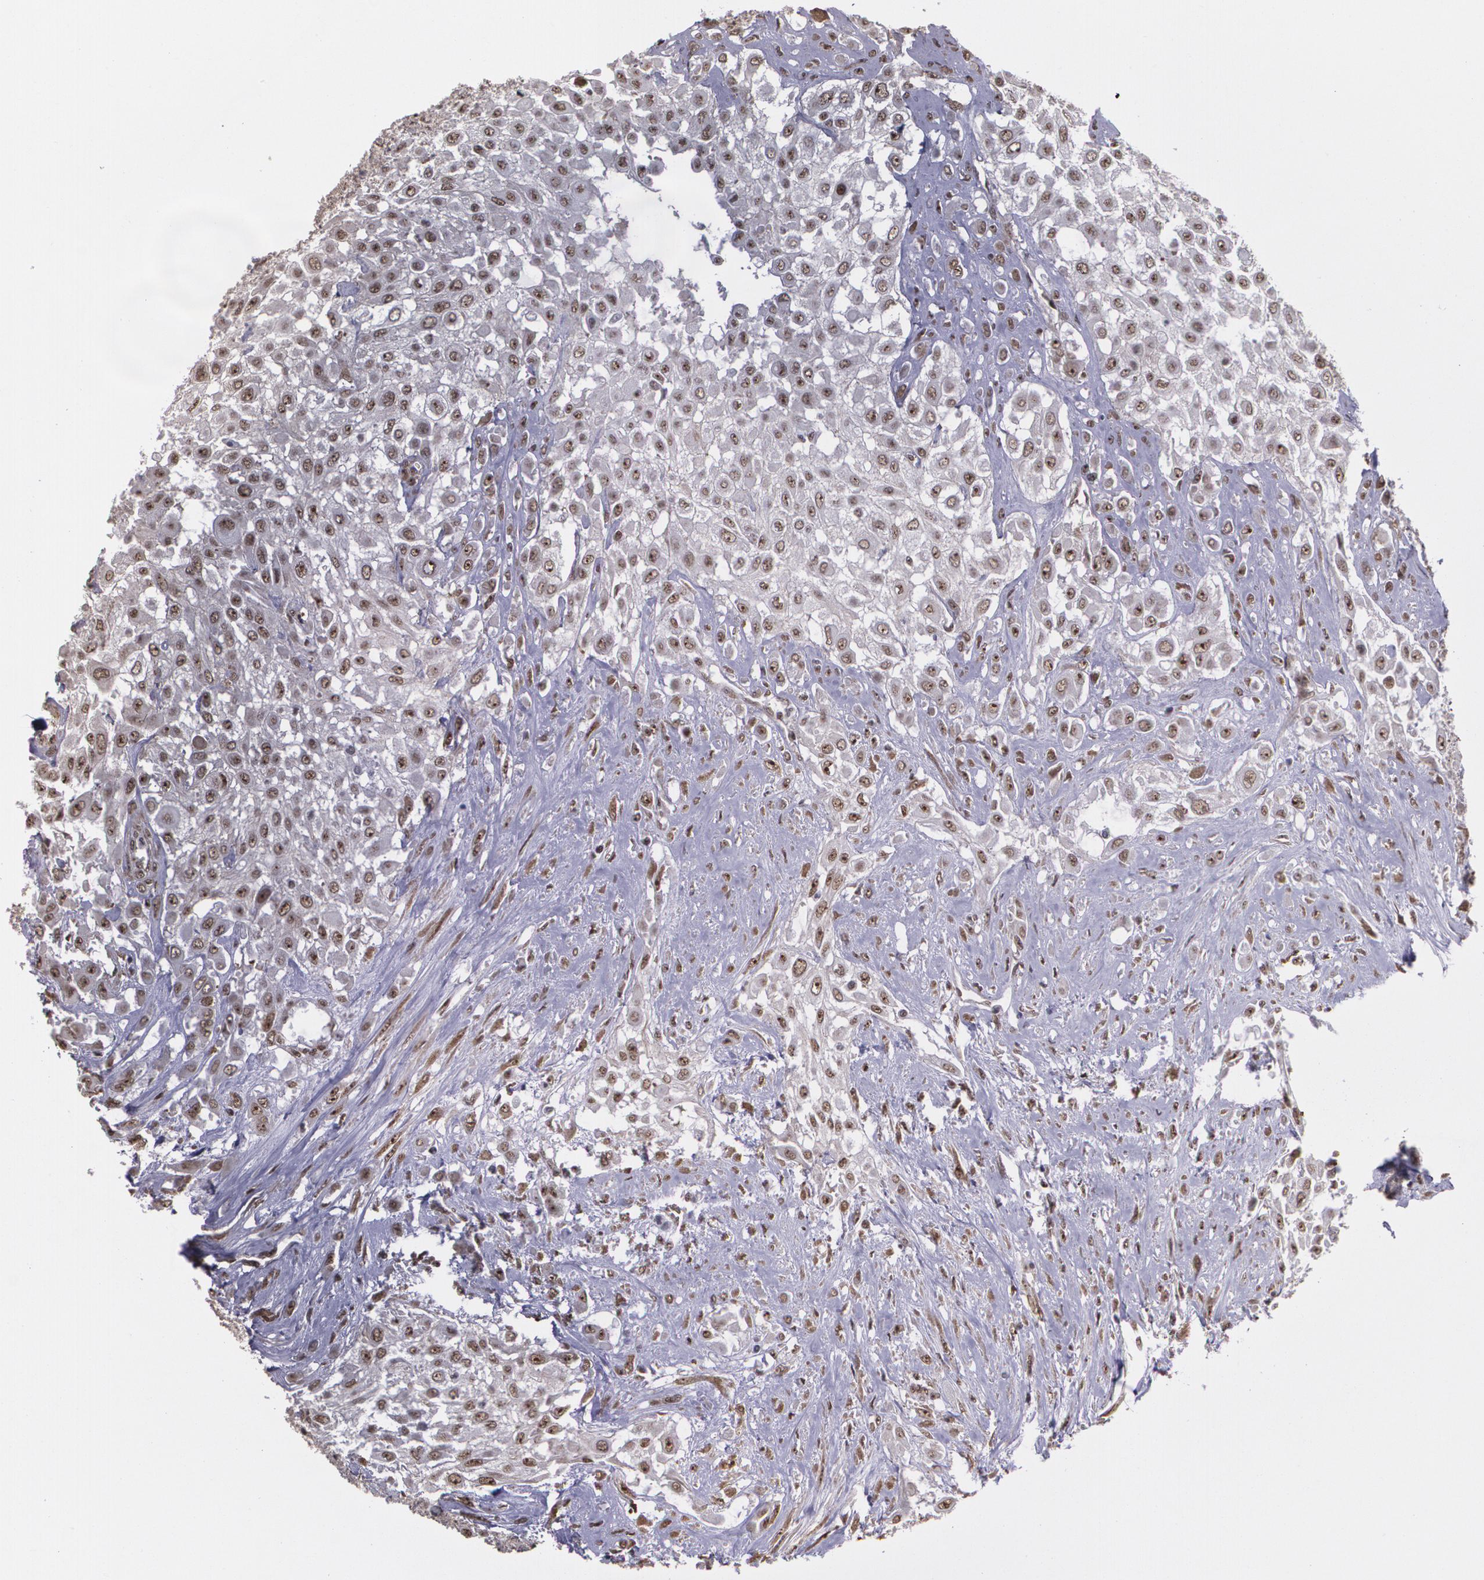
{"staining": {"intensity": "moderate", "quantity": ">75%", "location": "cytoplasmic/membranous,nuclear"}, "tissue": "urothelial cancer", "cell_type": "Tumor cells", "image_type": "cancer", "snomed": [{"axis": "morphology", "description": "Urothelial carcinoma, High grade"}, {"axis": "topography", "description": "Urinary bladder"}], "caption": "Immunohistochemistry (IHC) (DAB) staining of human urothelial cancer exhibits moderate cytoplasmic/membranous and nuclear protein staining in about >75% of tumor cells.", "gene": "C6orf15", "patient": {"sex": "male", "age": 57}}